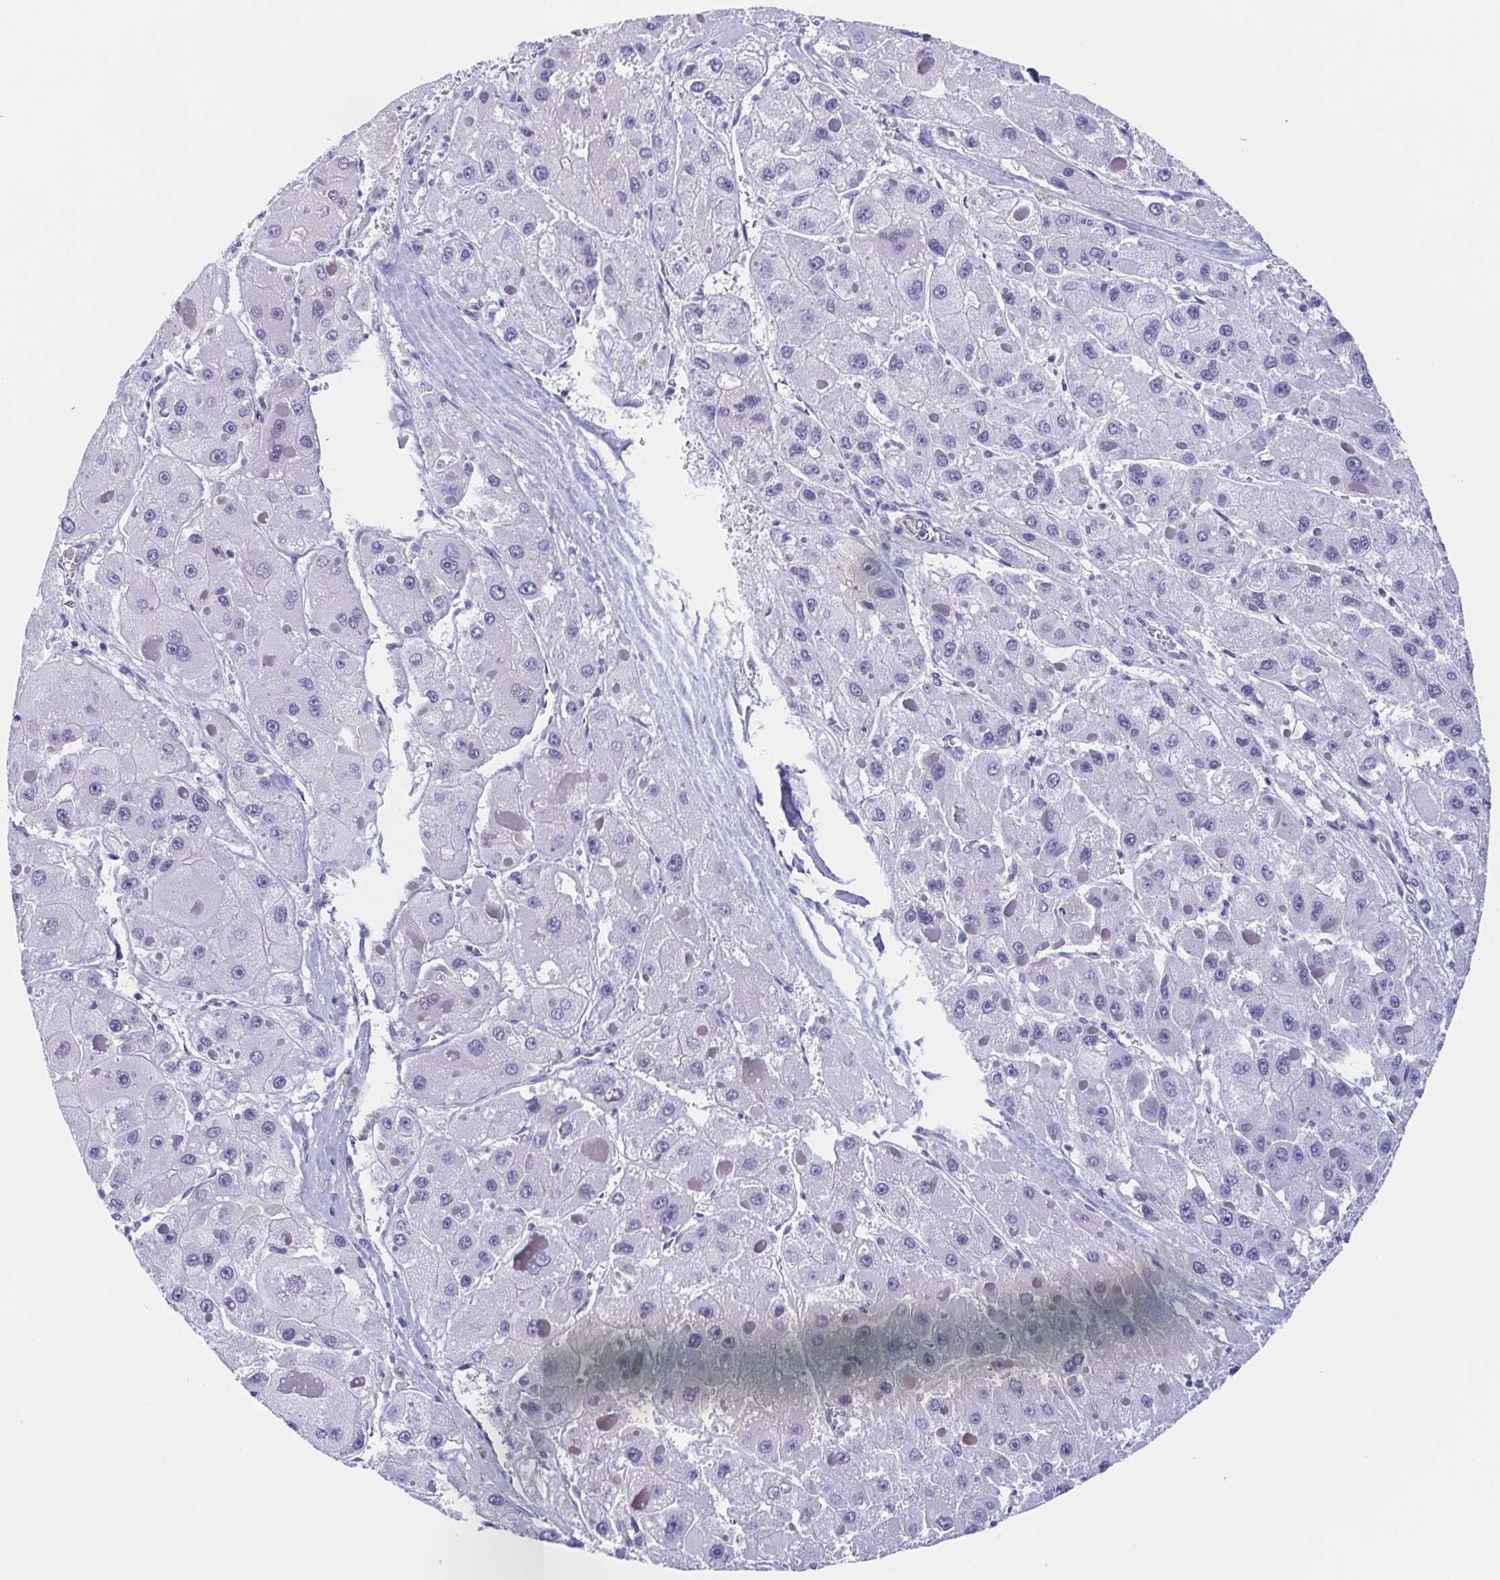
{"staining": {"intensity": "negative", "quantity": "none", "location": "none"}, "tissue": "liver cancer", "cell_type": "Tumor cells", "image_type": "cancer", "snomed": [{"axis": "morphology", "description": "Carcinoma, Hepatocellular, NOS"}, {"axis": "topography", "description": "Liver"}], "caption": "Immunohistochemical staining of hepatocellular carcinoma (liver) reveals no significant staining in tumor cells.", "gene": "TEX12", "patient": {"sex": "female", "age": 73}}